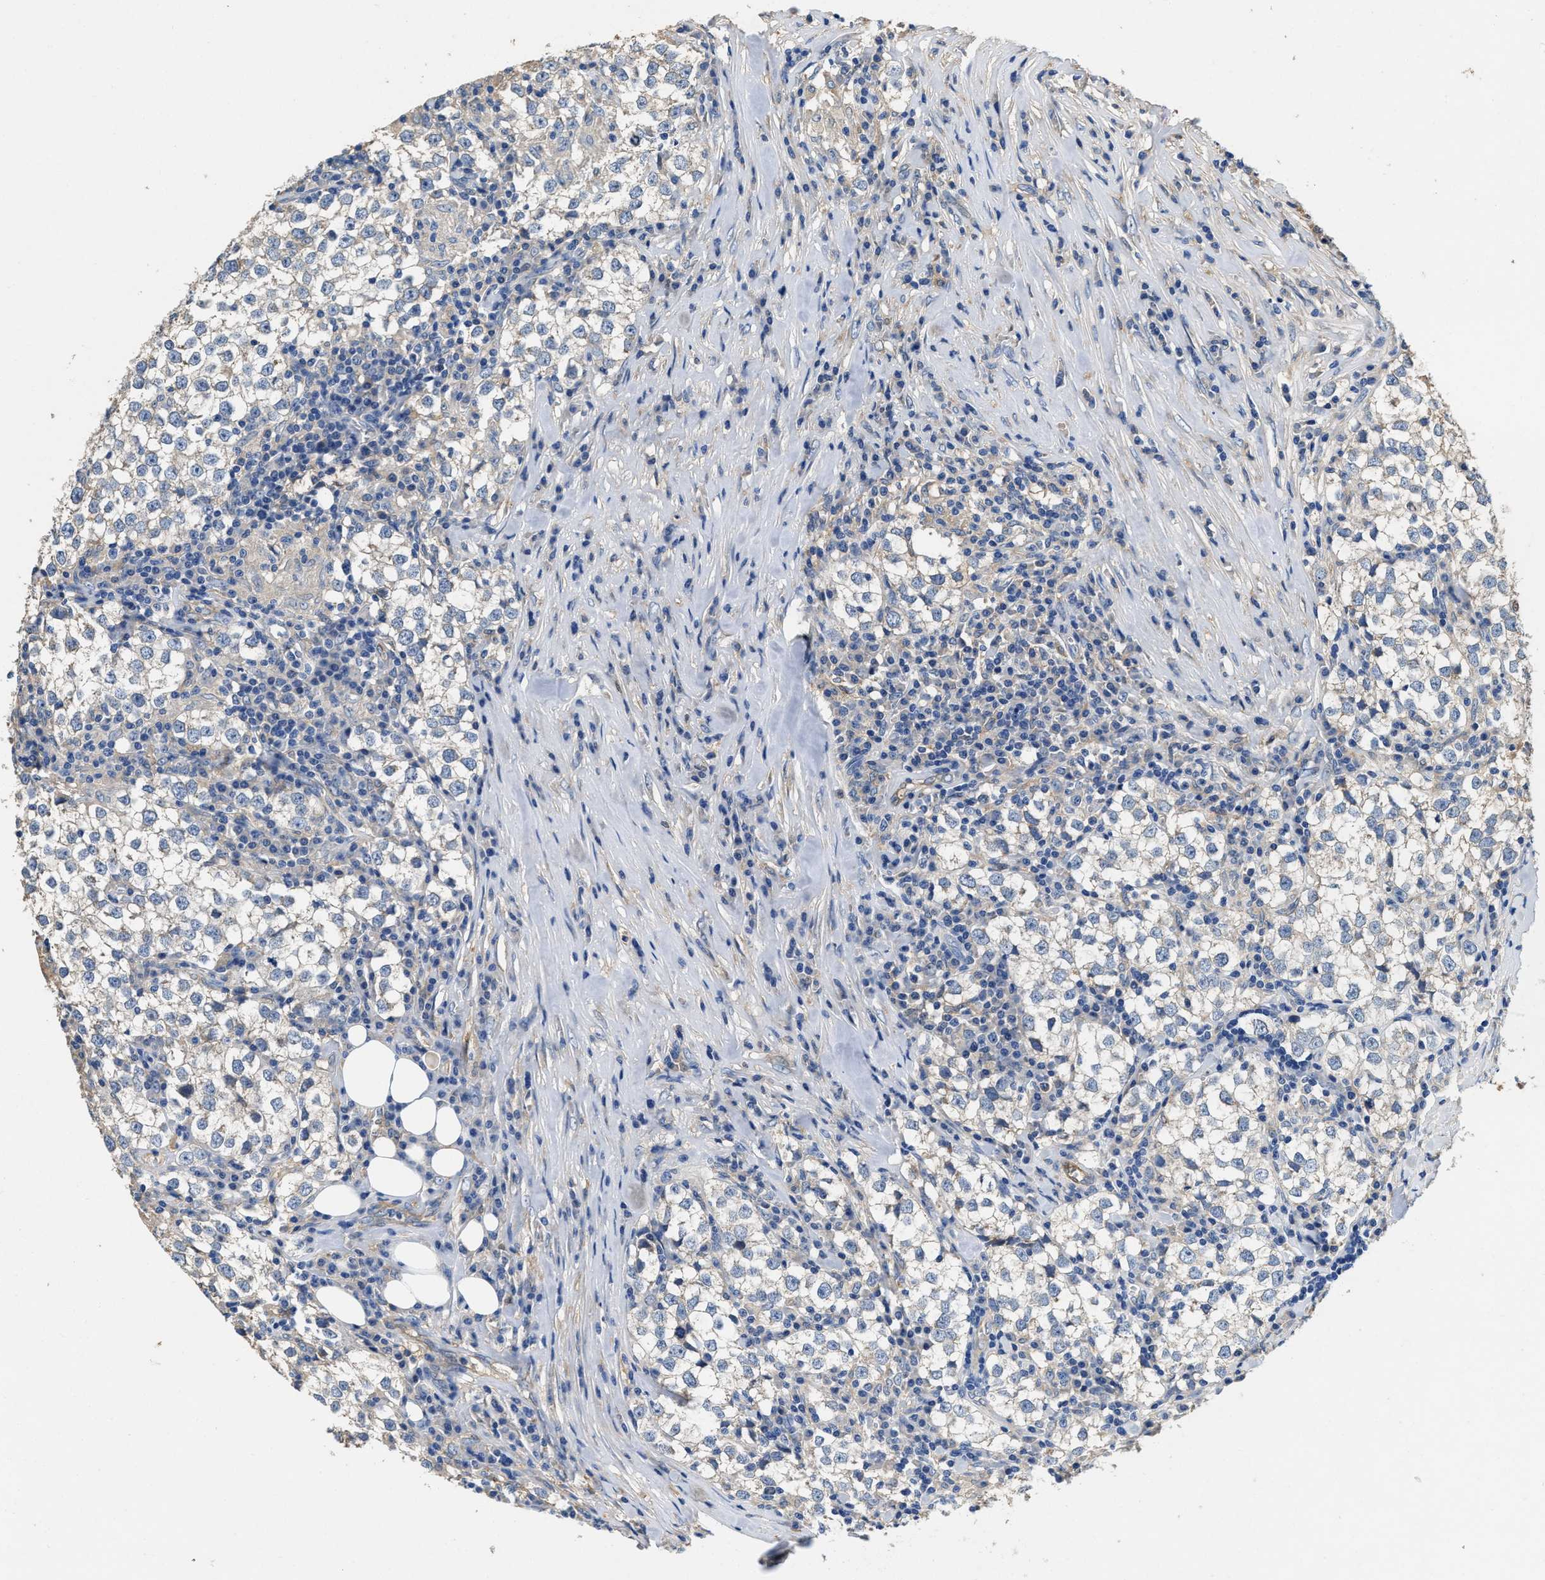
{"staining": {"intensity": "weak", "quantity": "<25%", "location": "cytoplasmic/membranous"}, "tissue": "testis cancer", "cell_type": "Tumor cells", "image_type": "cancer", "snomed": [{"axis": "morphology", "description": "Seminoma, NOS"}, {"axis": "morphology", "description": "Carcinoma, Embryonal, NOS"}, {"axis": "topography", "description": "Testis"}], "caption": "Human testis cancer (embryonal carcinoma) stained for a protein using immunohistochemistry (IHC) shows no positivity in tumor cells.", "gene": "PEG10", "patient": {"sex": "male", "age": 36}}